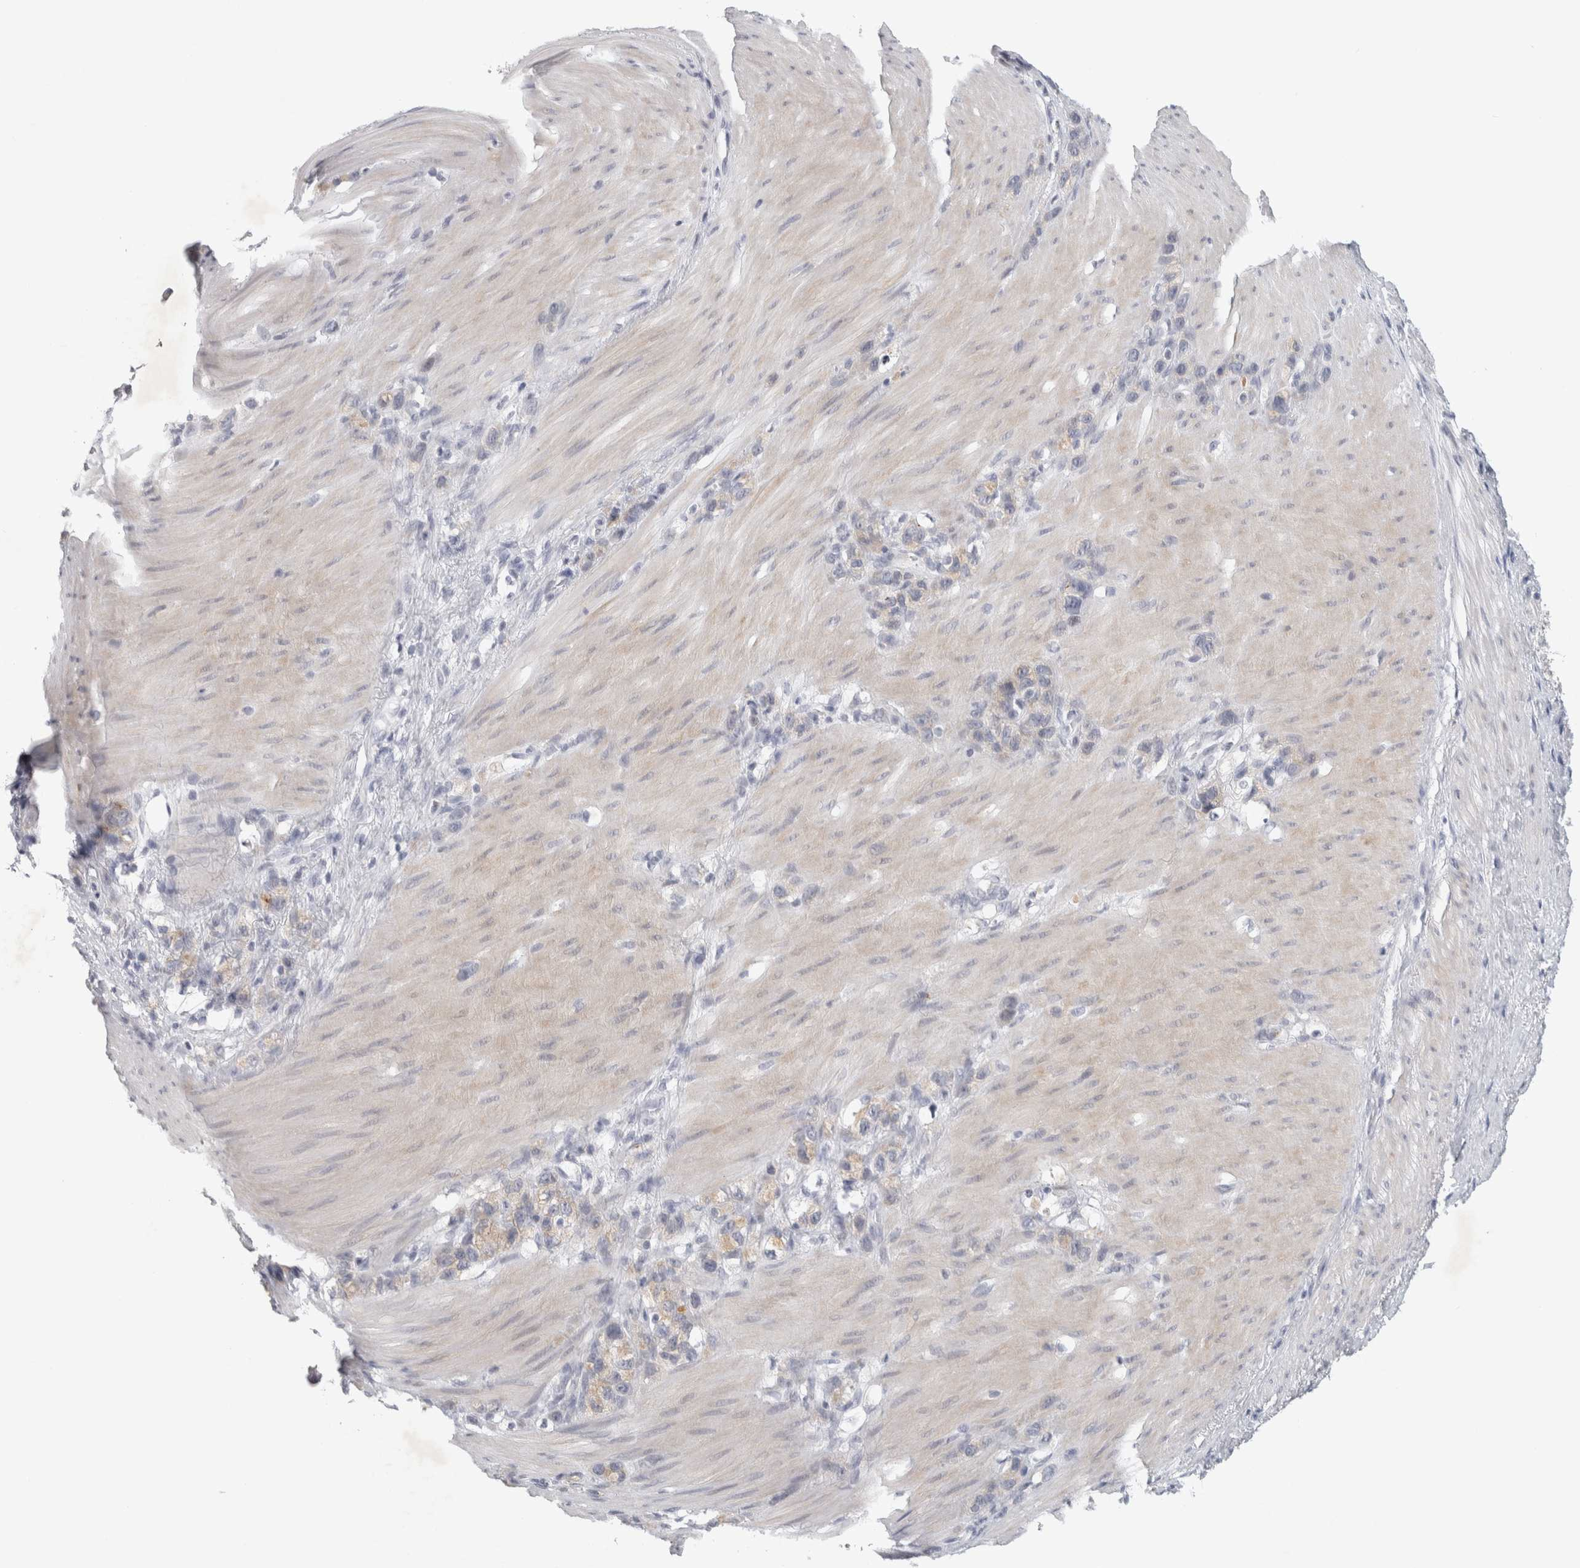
{"staining": {"intensity": "negative", "quantity": "none", "location": "none"}, "tissue": "stomach cancer", "cell_type": "Tumor cells", "image_type": "cancer", "snomed": [{"axis": "morphology", "description": "Normal tissue, NOS"}, {"axis": "morphology", "description": "Adenocarcinoma, NOS"}, {"axis": "morphology", "description": "Adenocarcinoma, High grade"}, {"axis": "topography", "description": "Stomach, upper"}, {"axis": "topography", "description": "Stomach"}], "caption": "Photomicrograph shows no significant protein positivity in tumor cells of adenocarcinoma (stomach).", "gene": "PTPRN2", "patient": {"sex": "female", "age": 65}}